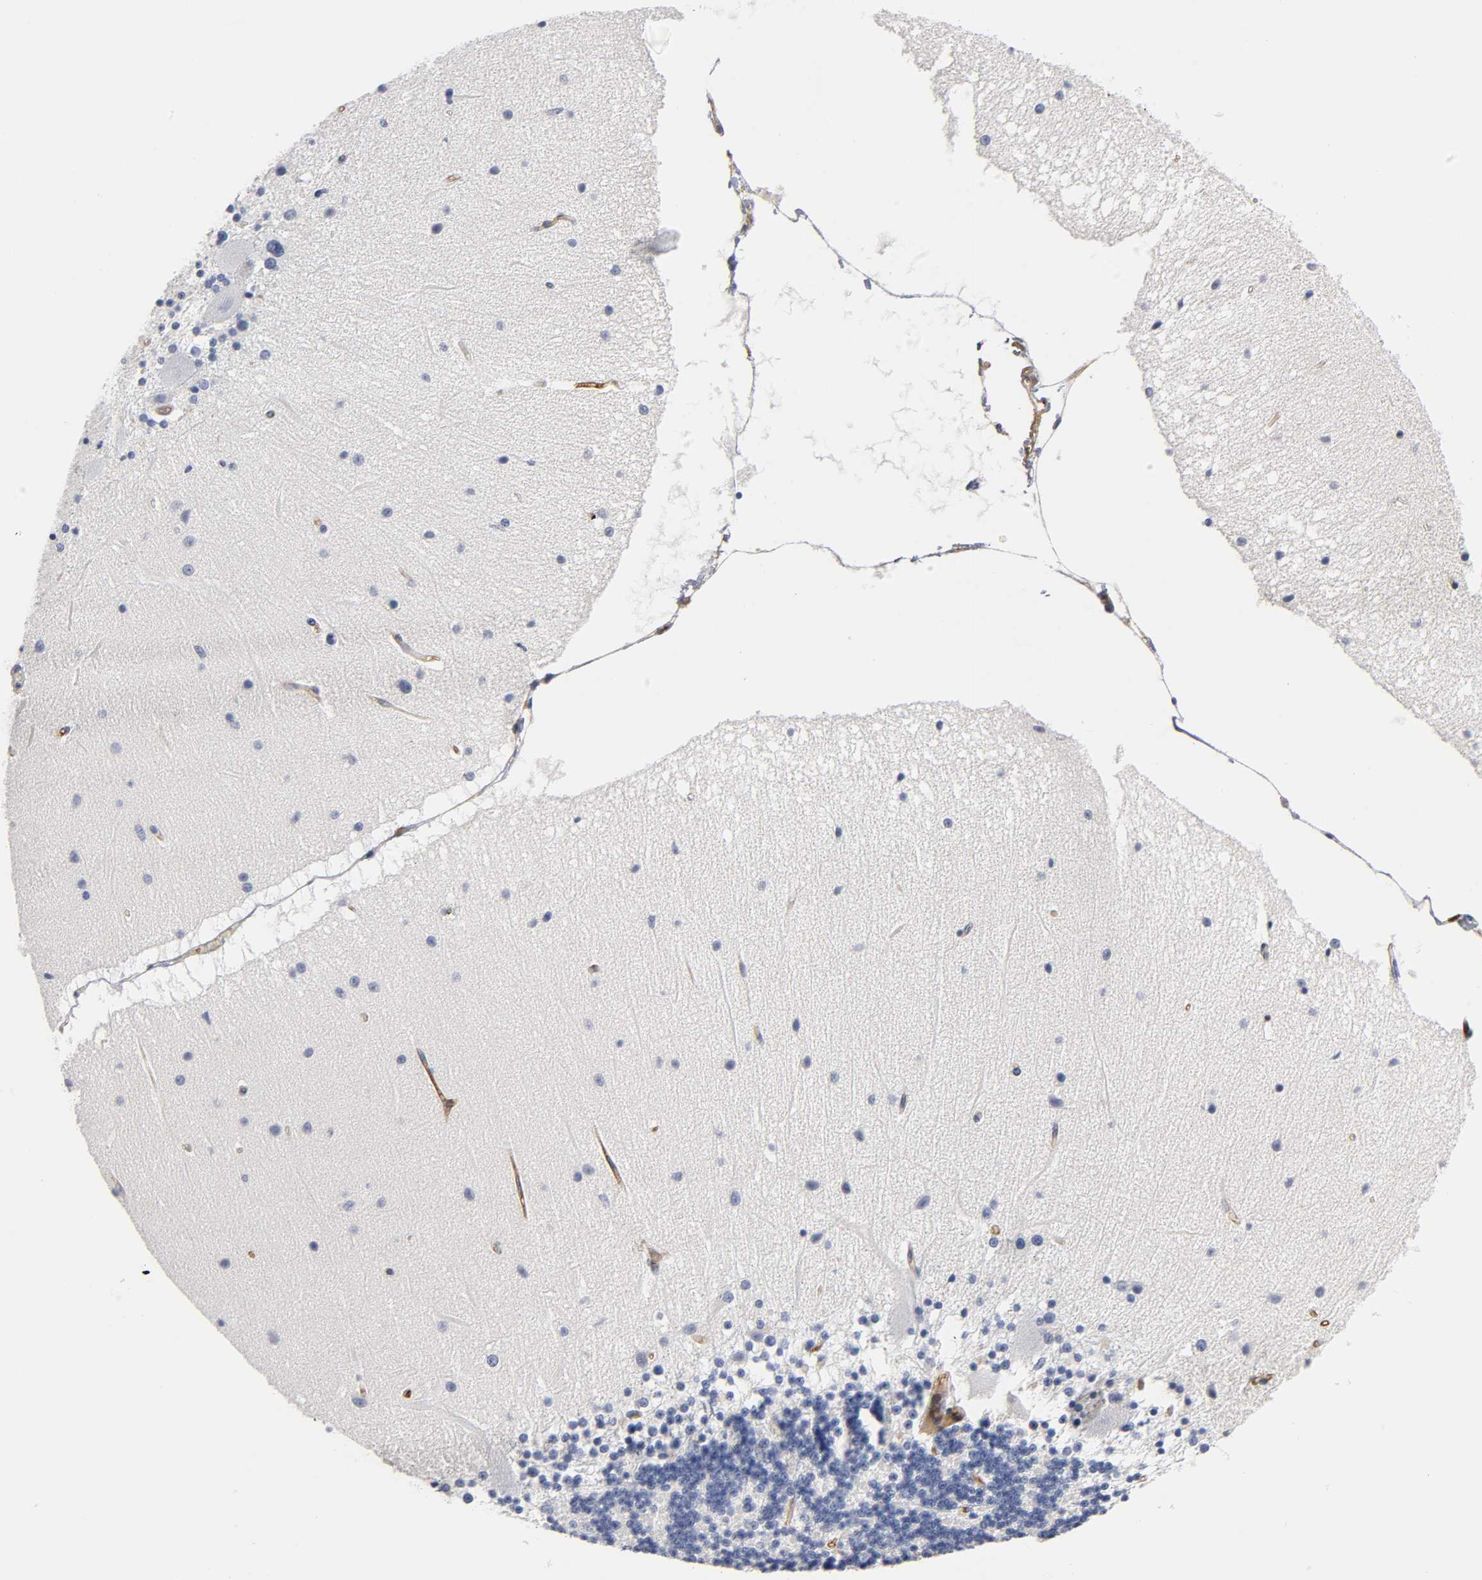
{"staining": {"intensity": "negative", "quantity": "none", "location": "none"}, "tissue": "cerebellum", "cell_type": "Cells in granular layer", "image_type": "normal", "snomed": [{"axis": "morphology", "description": "Normal tissue, NOS"}, {"axis": "topography", "description": "Cerebellum"}], "caption": "This image is of normal cerebellum stained with immunohistochemistry (IHC) to label a protein in brown with the nuclei are counter-stained blue. There is no positivity in cells in granular layer.", "gene": "ICAM1", "patient": {"sex": "female", "age": 54}}